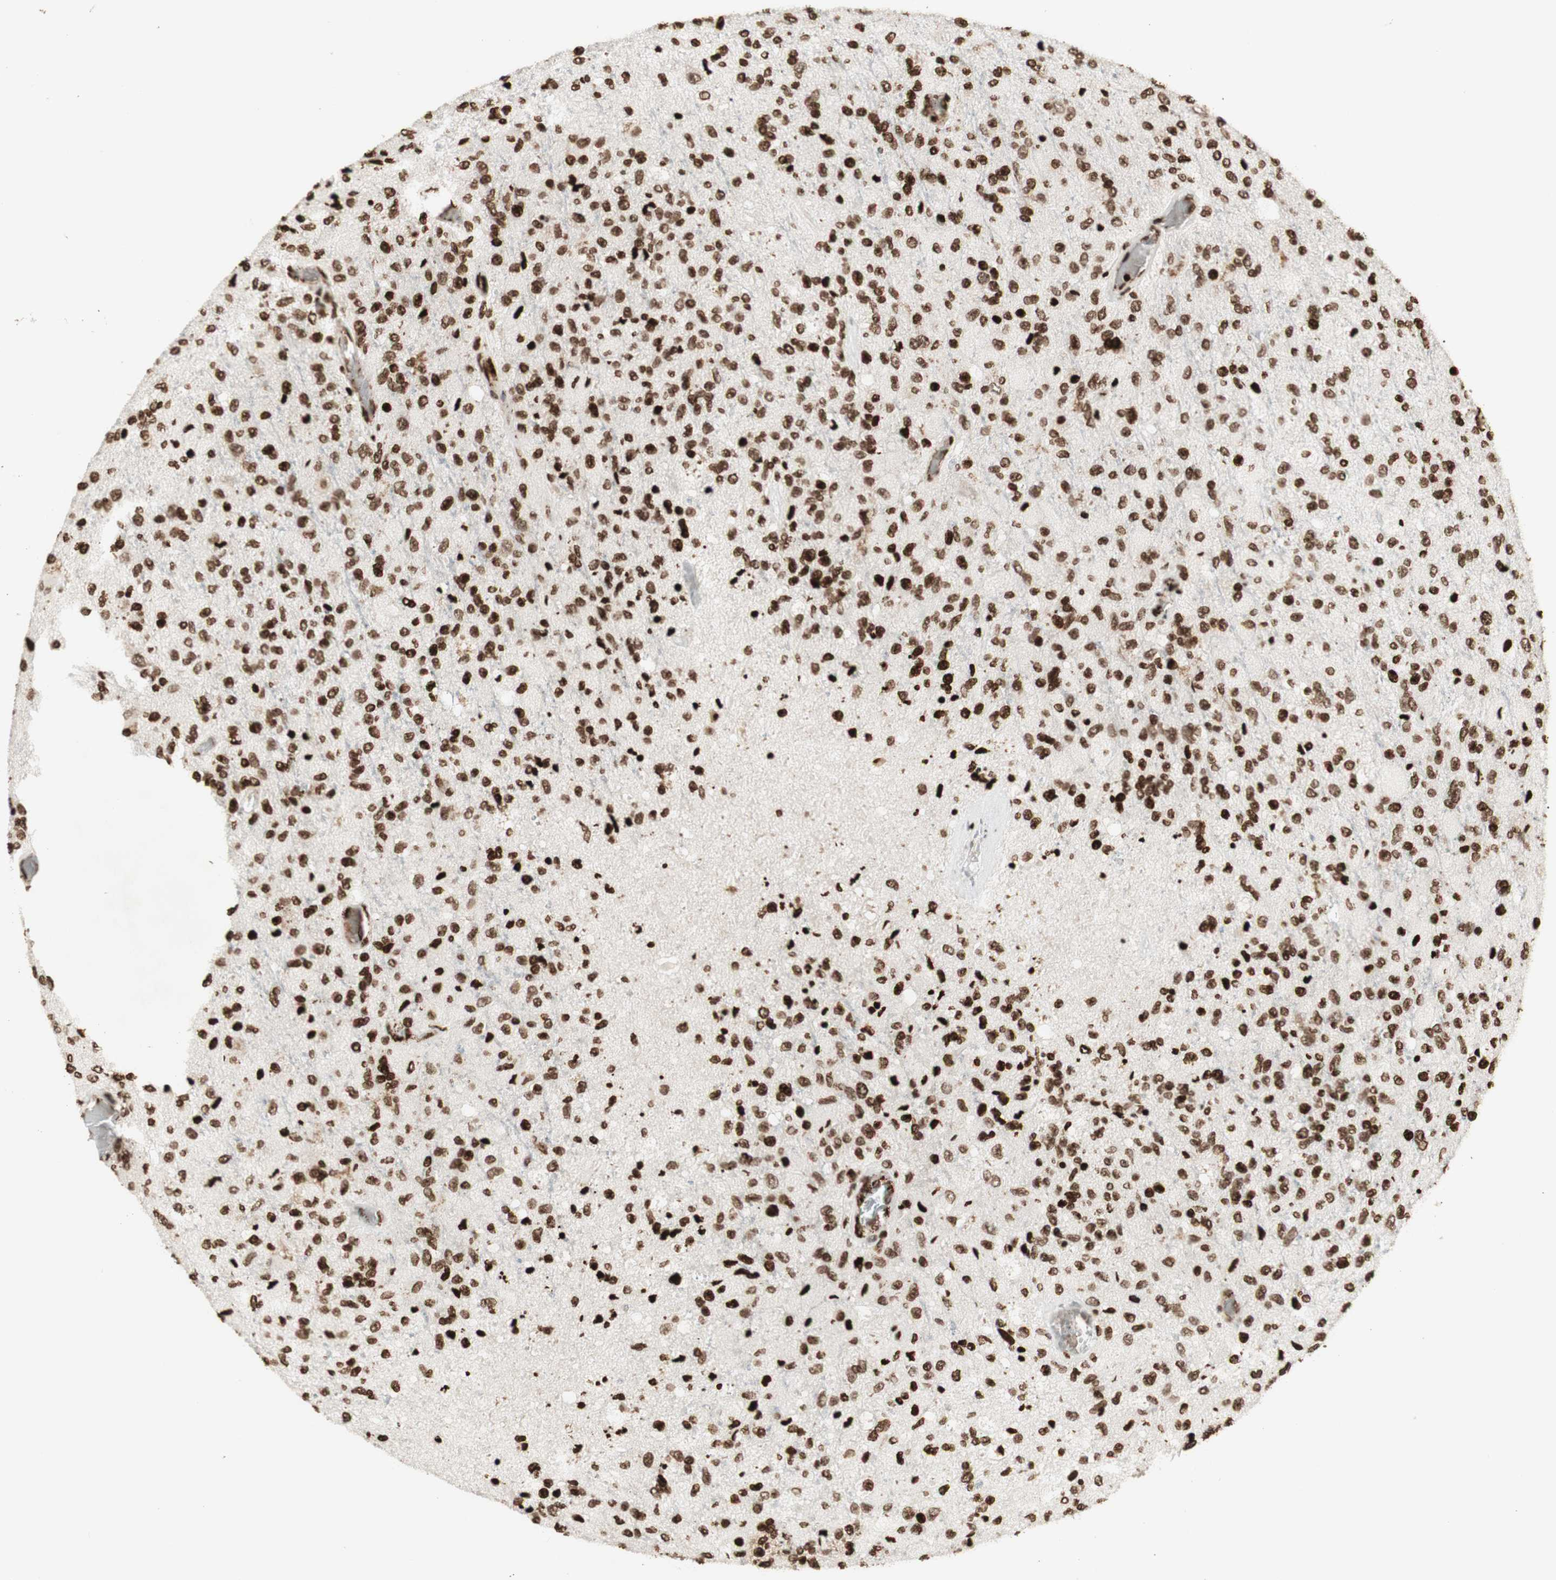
{"staining": {"intensity": "strong", "quantity": ">75%", "location": "nuclear"}, "tissue": "glioma", "cell_type": "Tumor cells", "image_type": "cancer", "snomed": [{"axis": "morphology", "description": "Normal tissue, NOS"}, {"axis": "morphology", "description": "Glioma, malignant, High grade"}, {"axis": "topography", "description": "Cerebral cortex"}], "caption": "This micrograph shows IHC staining of malignant glioma (high-grade), with high strong nuclear staining in about >75% of tumor cells.", "gene": "NCAPD2", "patient": {"sex": "male", "age": 77}}